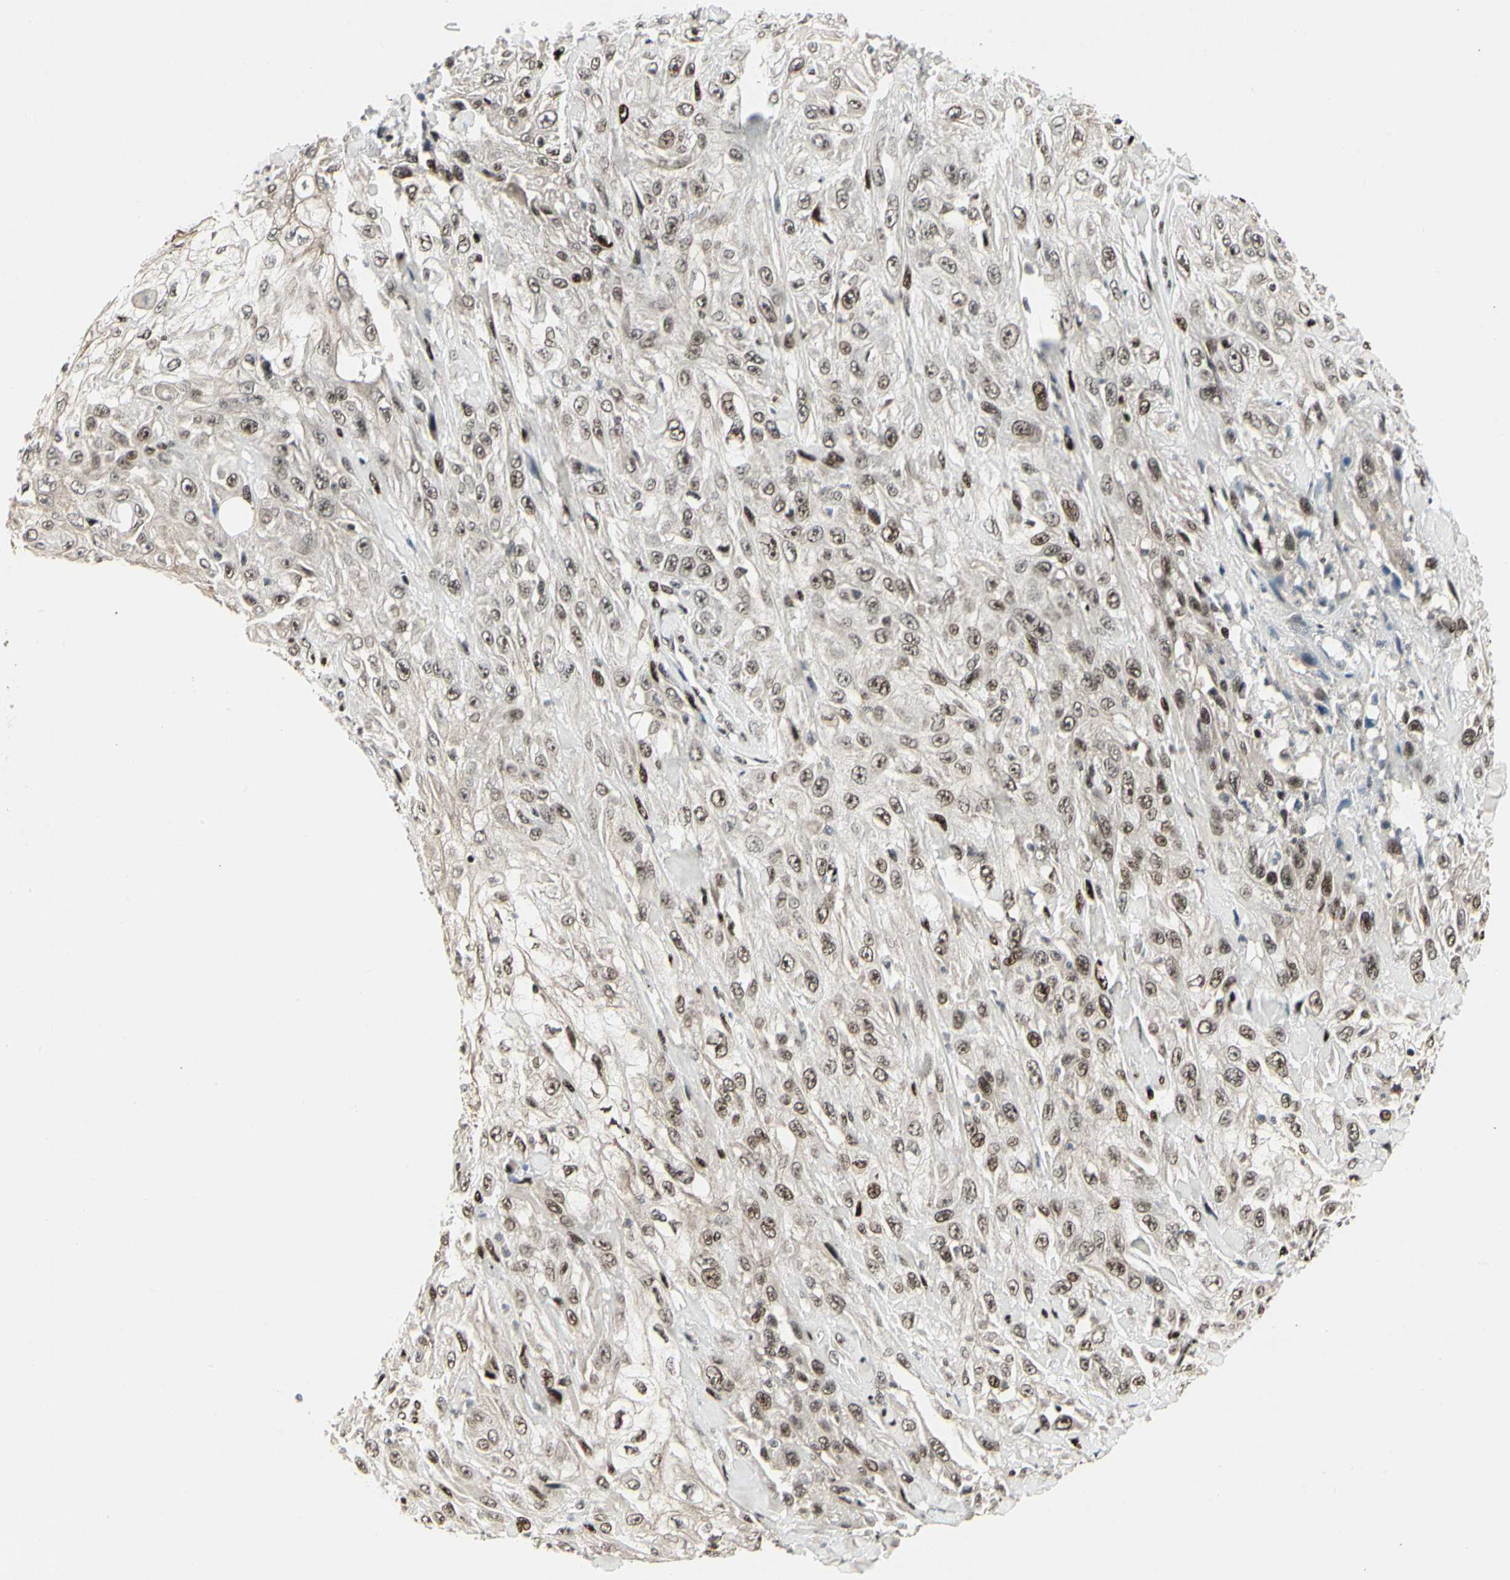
{"staining": {"intensity": "moderate", "quantity": ">75%", "location": "cytoplasmic/membranous,nuclear"}, "tissue": "skin cancer", "cell_type": "Tumor cells", "image_type": "cancer", "snomed": [{"axis": "morphology", "description": "Squamous cell carcinoma, NOS"}, {"axis": "morphology", "description": "Squamous cell carcinoma, metastatic, NOS"}, {"axis": "topography", "description": "Skin"}, {"axis": "topography", "description": "Lymph node"}], "caption": "The micrograph demonstrates staining of skin cancer, revealing moderate cytoplasmic/membranous and nuclear protein positivity (brown color) within tumor cells. (IHC, brightfield microscopy, high magnification).", "gene": "FOXJ2", "patient": {"sex": "male", "age": 75}}